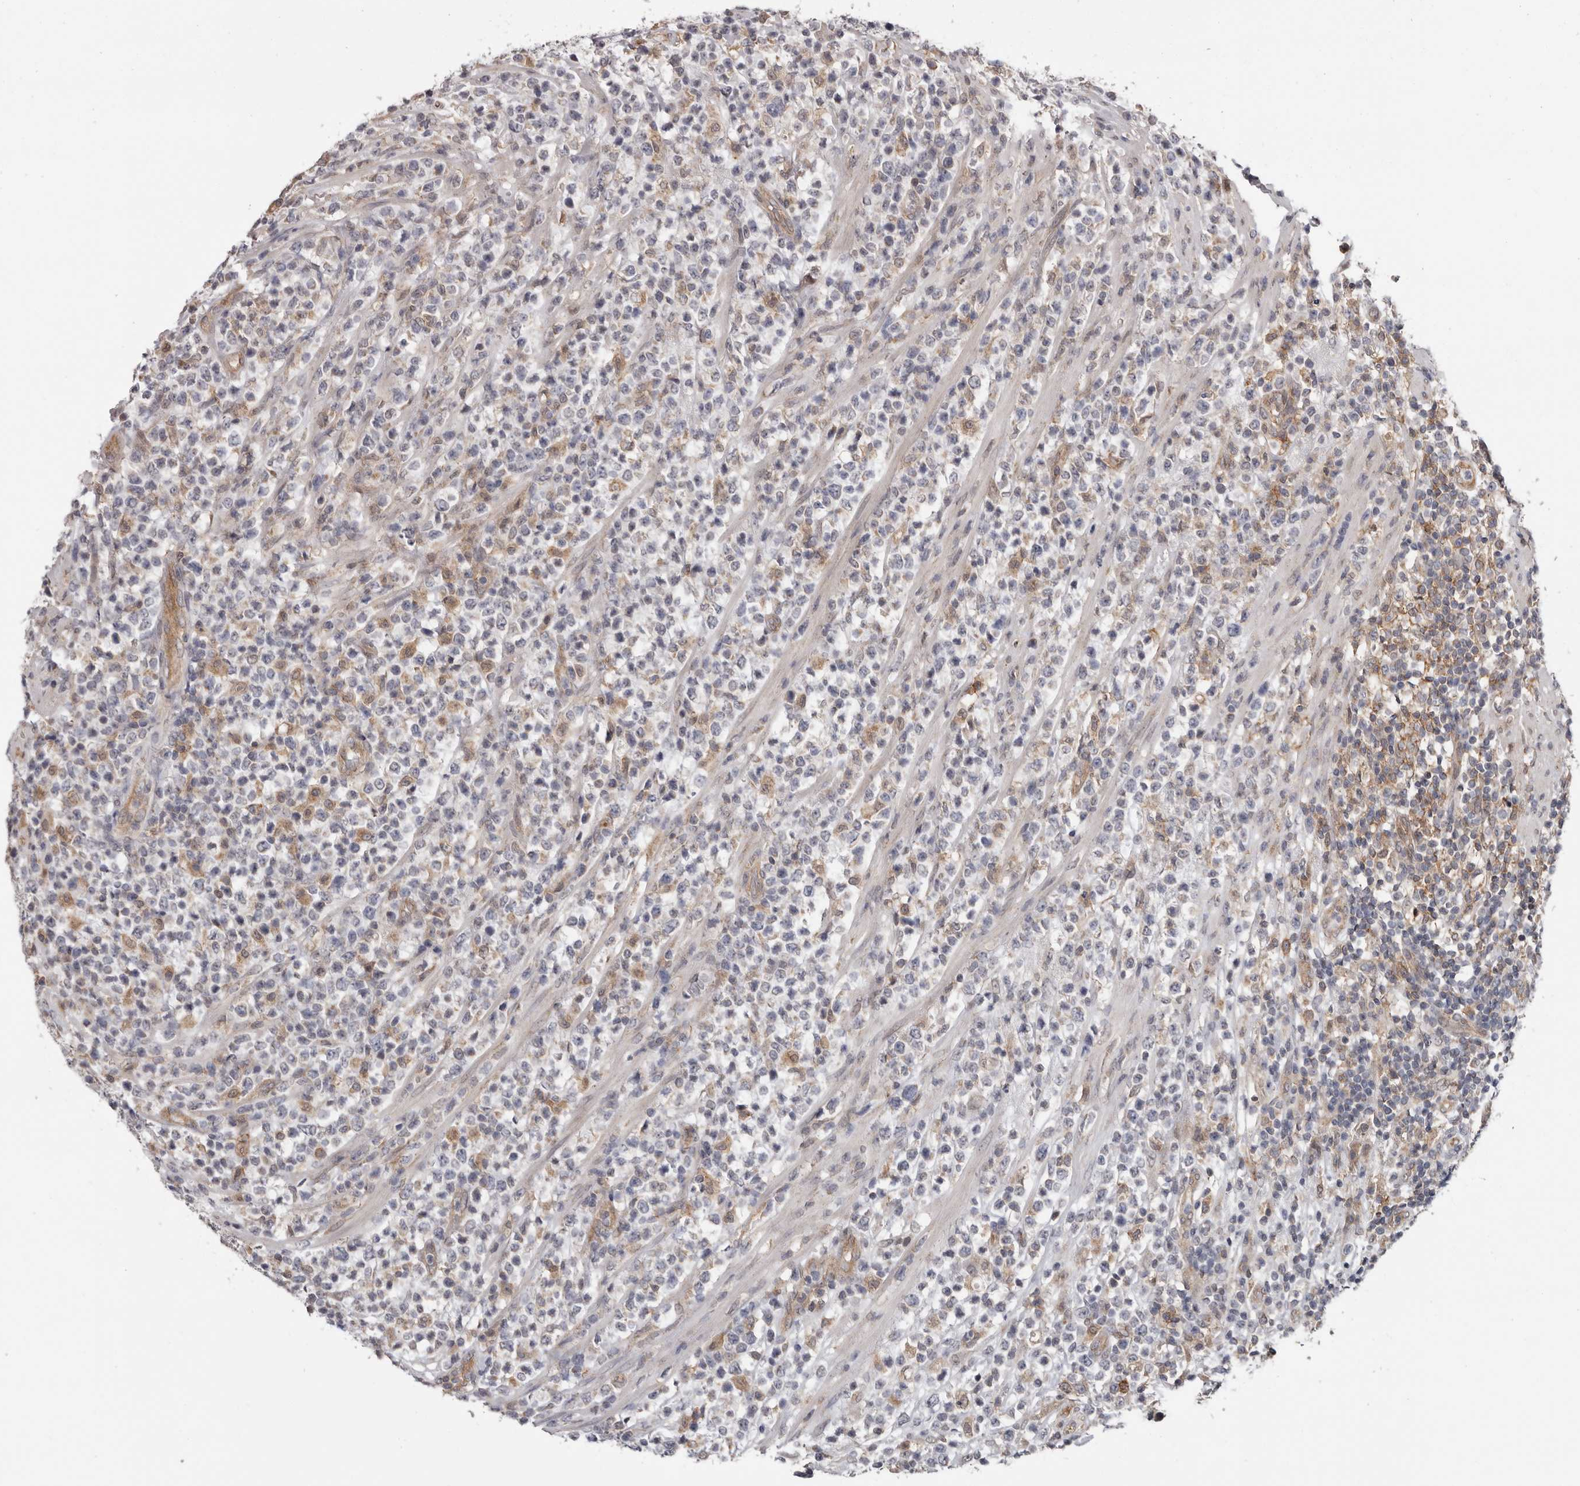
{"staining": {"intensity": "negative", "quantity": "none", "location": "none"}, "tissue": "lymphoma", "cell_type": "Tumor cells", "image_type": "cancer", "snomed": [{"axis": "morphology", "description": "Malignant lymphoma, non-Hodgkin's type, High grade"}, {"axis": "topography", "description": "Colon"}], "caption": "Tumor cells are negative for brown protein staining in lymphoma.", "gene": "MOGAT2", "patient": {"sex": "female", "age": 53}}